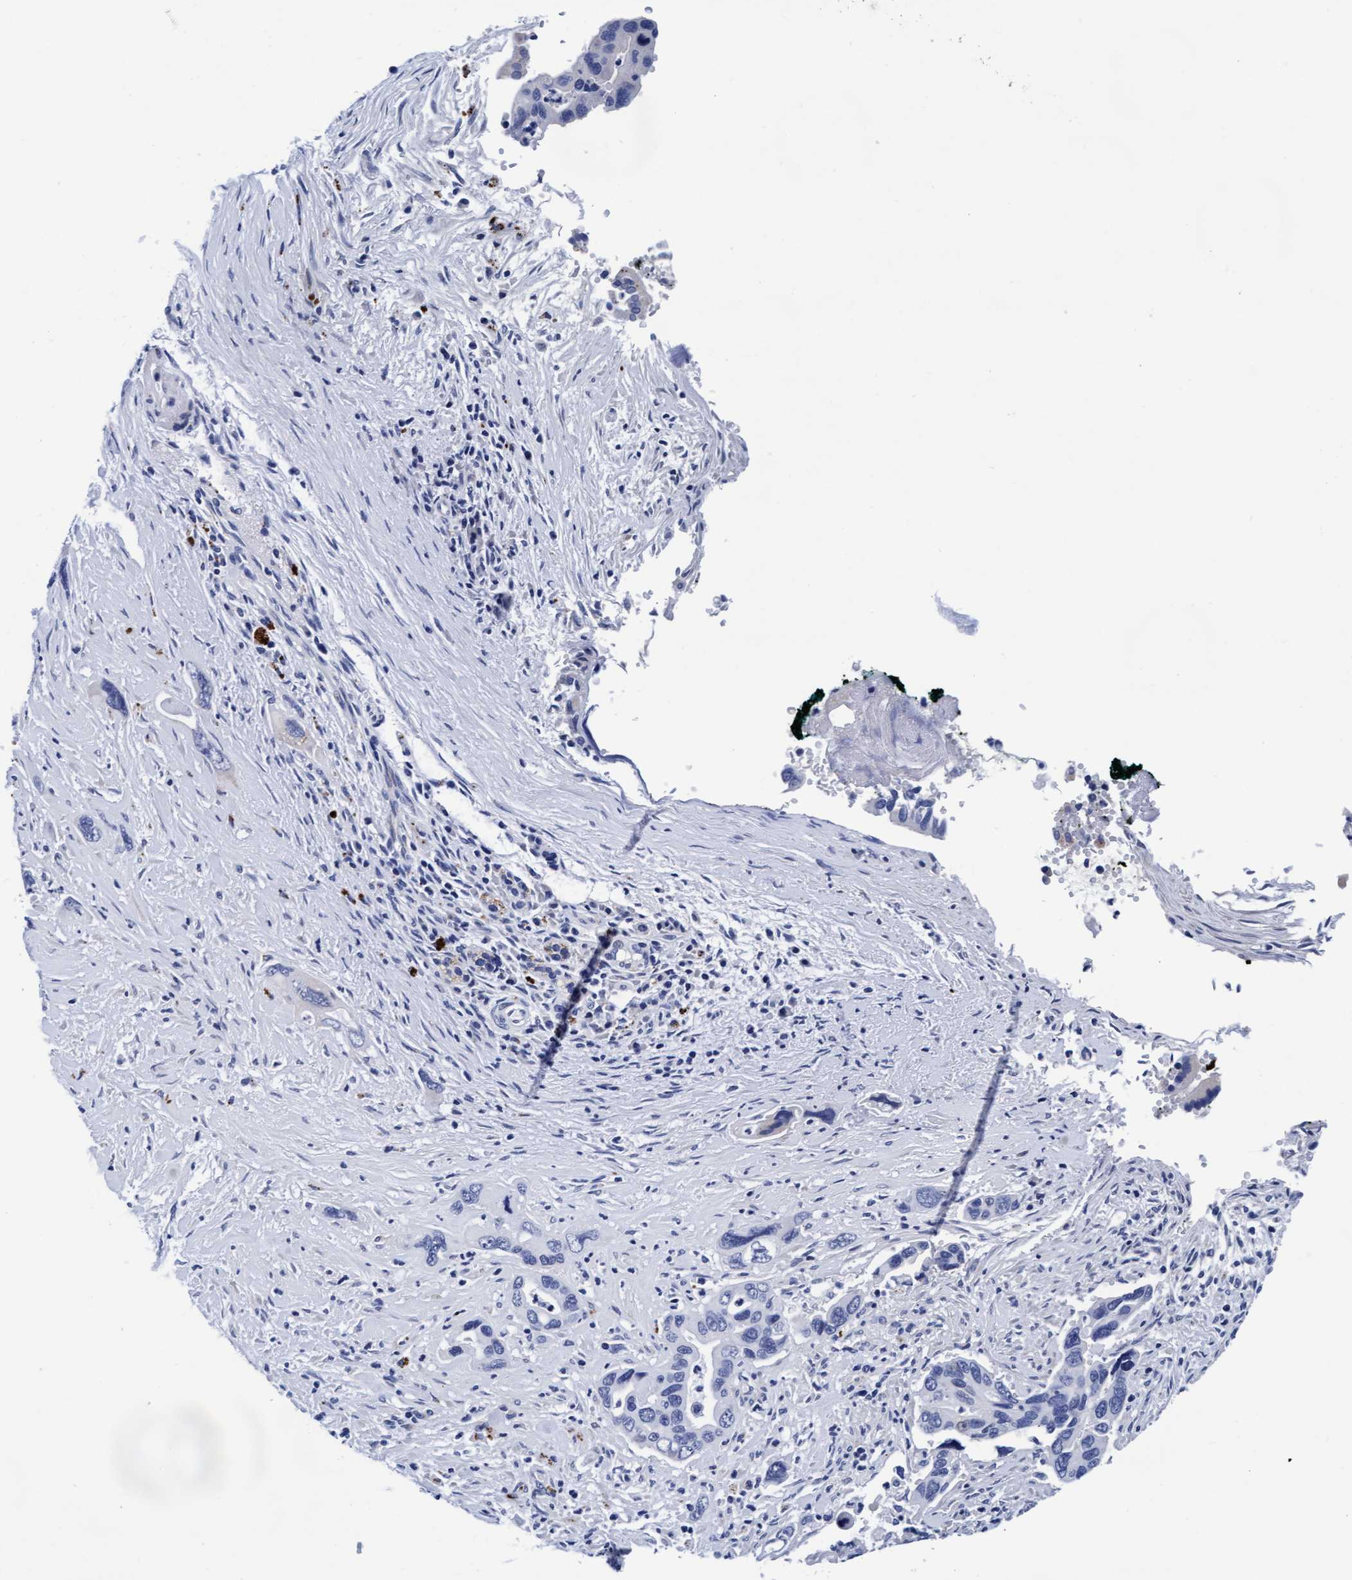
{"staining": {"intensity": "negative", "quantity": "none", "location": "none"}, "tissue": "pancreatic cancer", "cell_type": "Tumor cells", "image_type": "cancer", "snomed": [{"axis": "morphology", "description": "Adenocarcinoma, NOS"}, {"axis": "topography", "description": "Pancreas"}], "caption": "This is a photomicrograph of immunohistochemistry staining of pancreatic adenocarcinoma, which shows no staining in tumor cells.", "gene": "ARSG", "patient": {"sex": "female", "age": 70}}